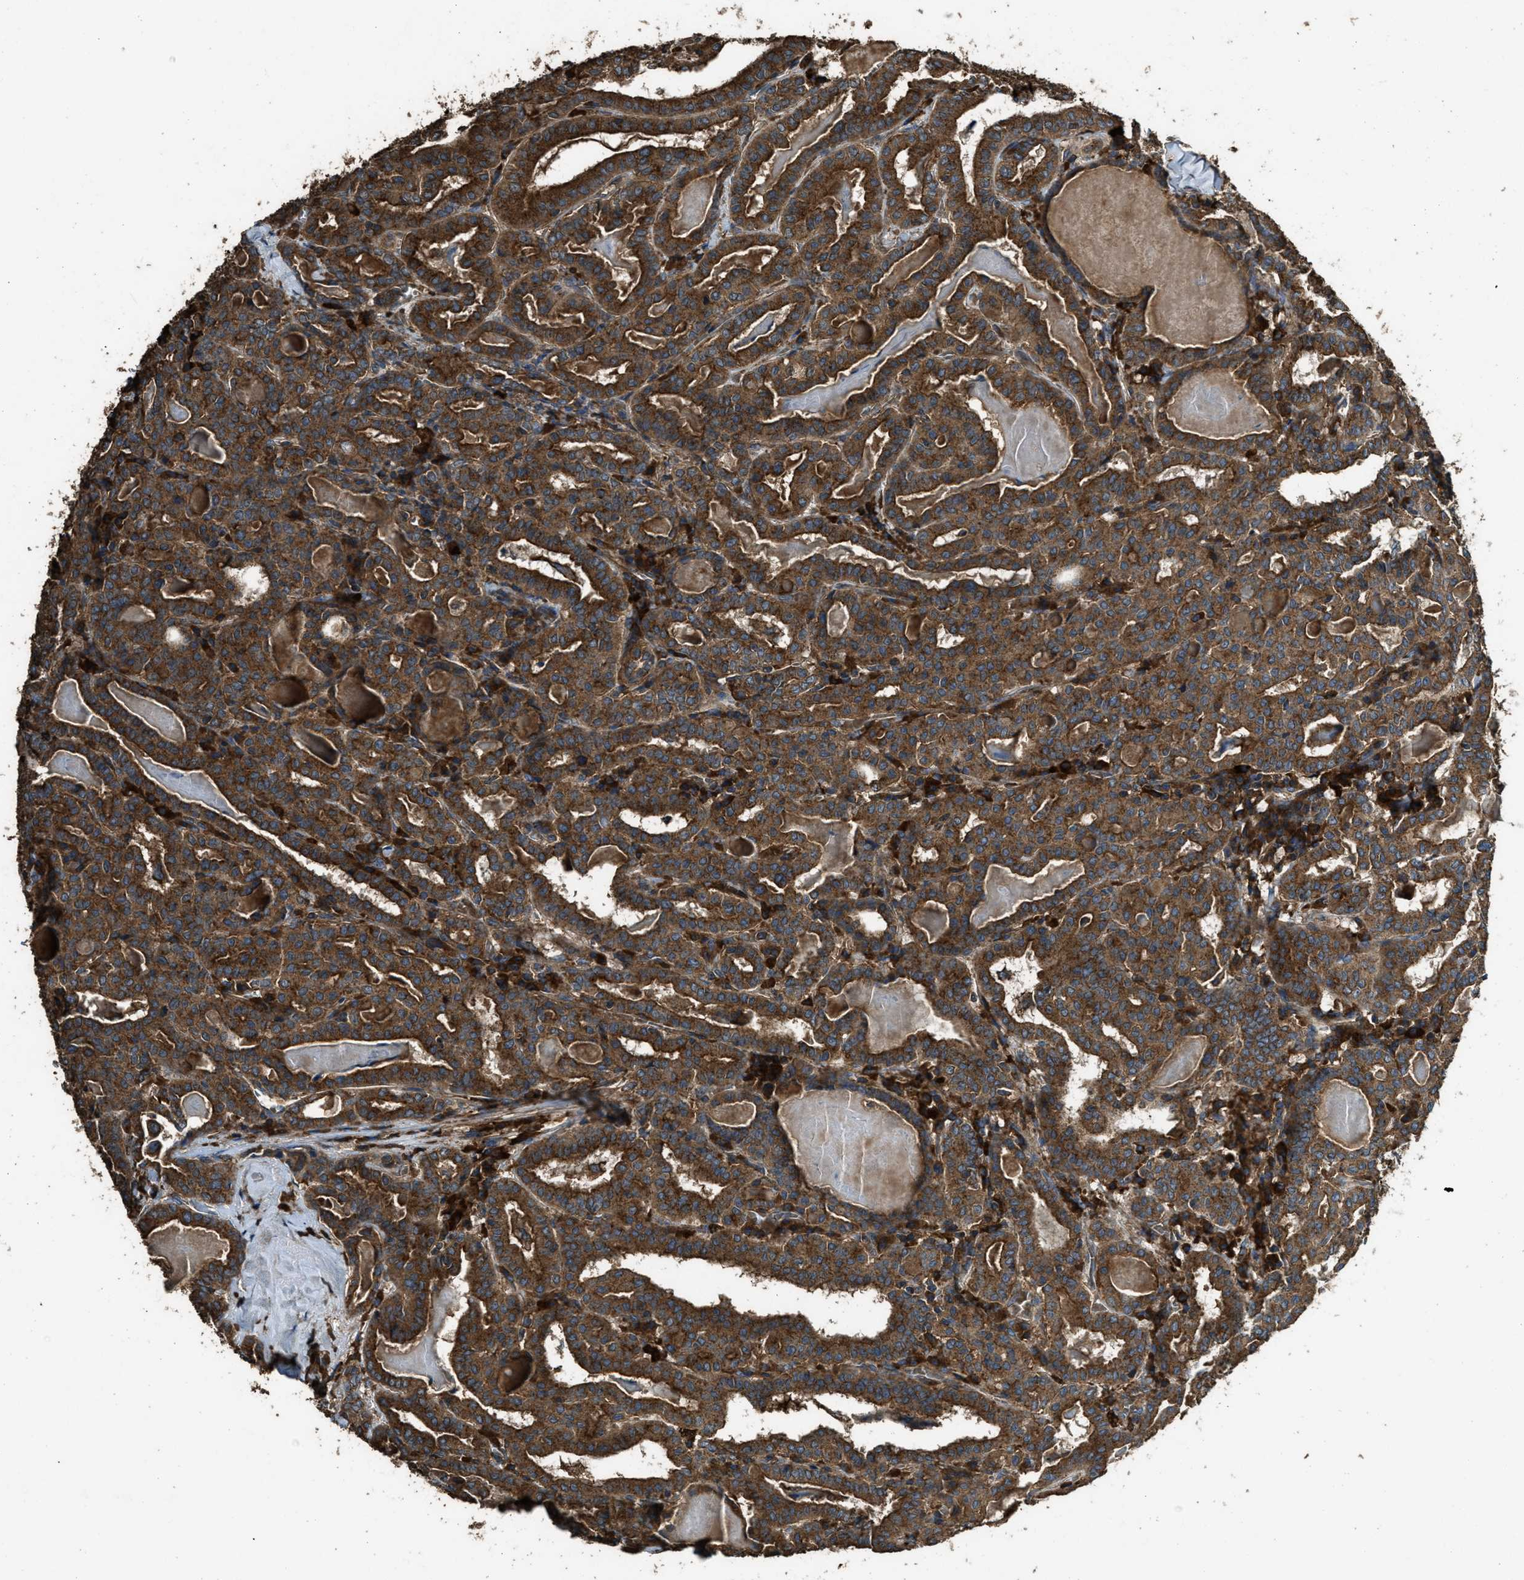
{"staining": {"intensity": "strong", "quantity": ">75%", "location": "cytoplasmic/membranous"}, "tissue": "thyroid cancer", "cell_type": "Tumor cells", "image_type": "cancer", "snomed": [{"axis": "morphology", "description": "Papillary adenocarcinoma, NOS"}, {"axis": "topography", "description": "Thyroid gland"}], "caption": "Human thyroid cancer (papillary adenocarcinoma) stained for a protein (brown) exhibits strong cytoplasmic/membranous positive expression in about >75% of tumor cells.", "gene": "MAP3K8", "patient": {"sex": "female", "age": 42}}